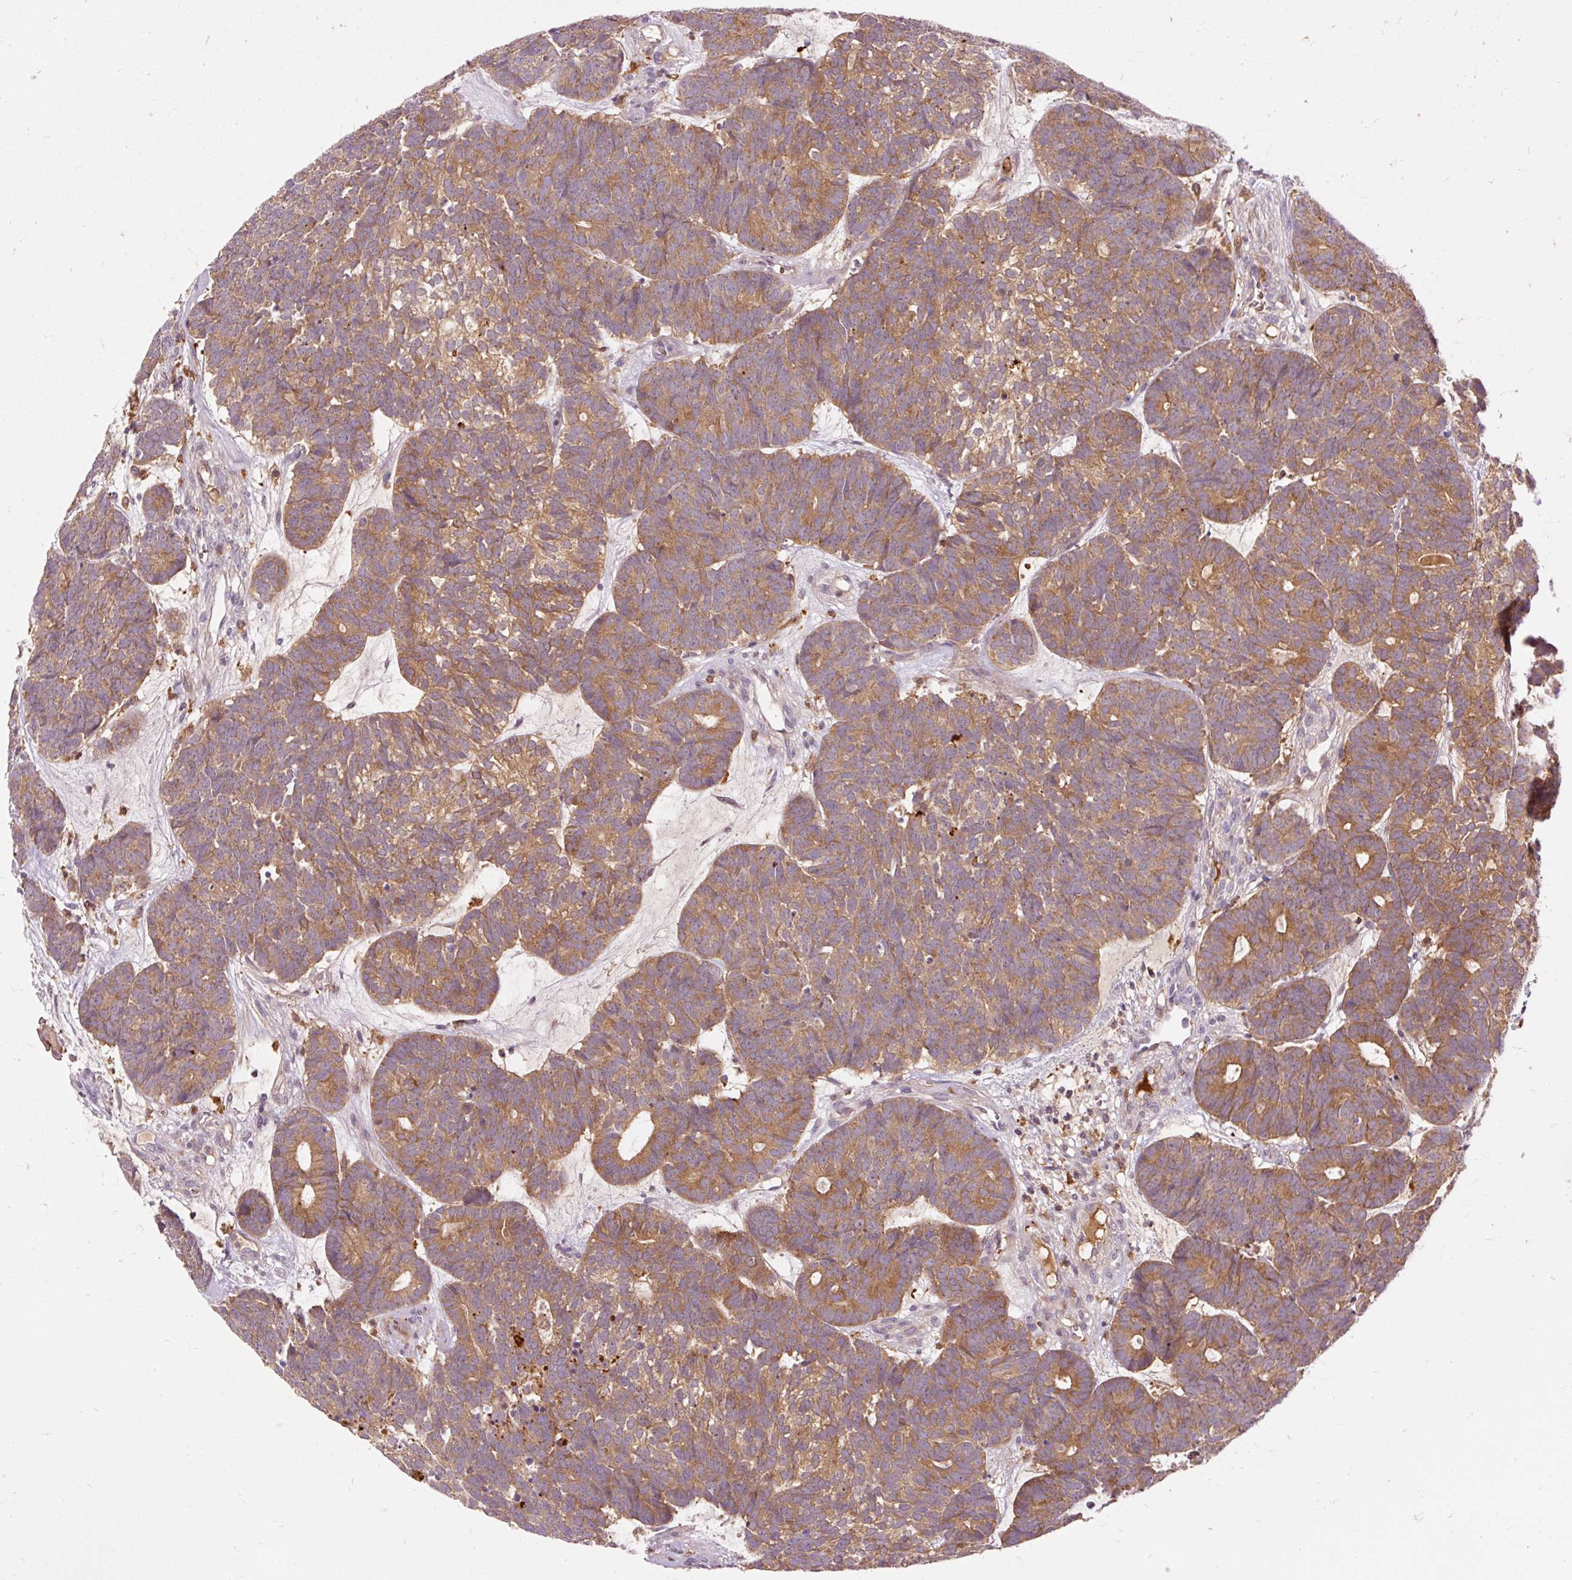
{"staining": {"intensity": "moderate", "quantity": ">75%", "location": "cytoplasmic/membranous"}, "tissue": "head and neck cancer", "cell_type": "Tumor cells", "image_type": "cancer", "snomed": [{"axis": "morphology", "description": "Adenocarcinoma, NOS"}, {"axis": "topography", "description": "Head-Neck"}], "caption": "Immunohistochemistry (IHC) of human head and neck cancer (adenocarcinoma) displays medium levels of moderate cytoplasmic/membranous staining in about >75% of tumor cells.", "gene": "CEBPZ", "patient": {"sex": "female", "age": 81}}